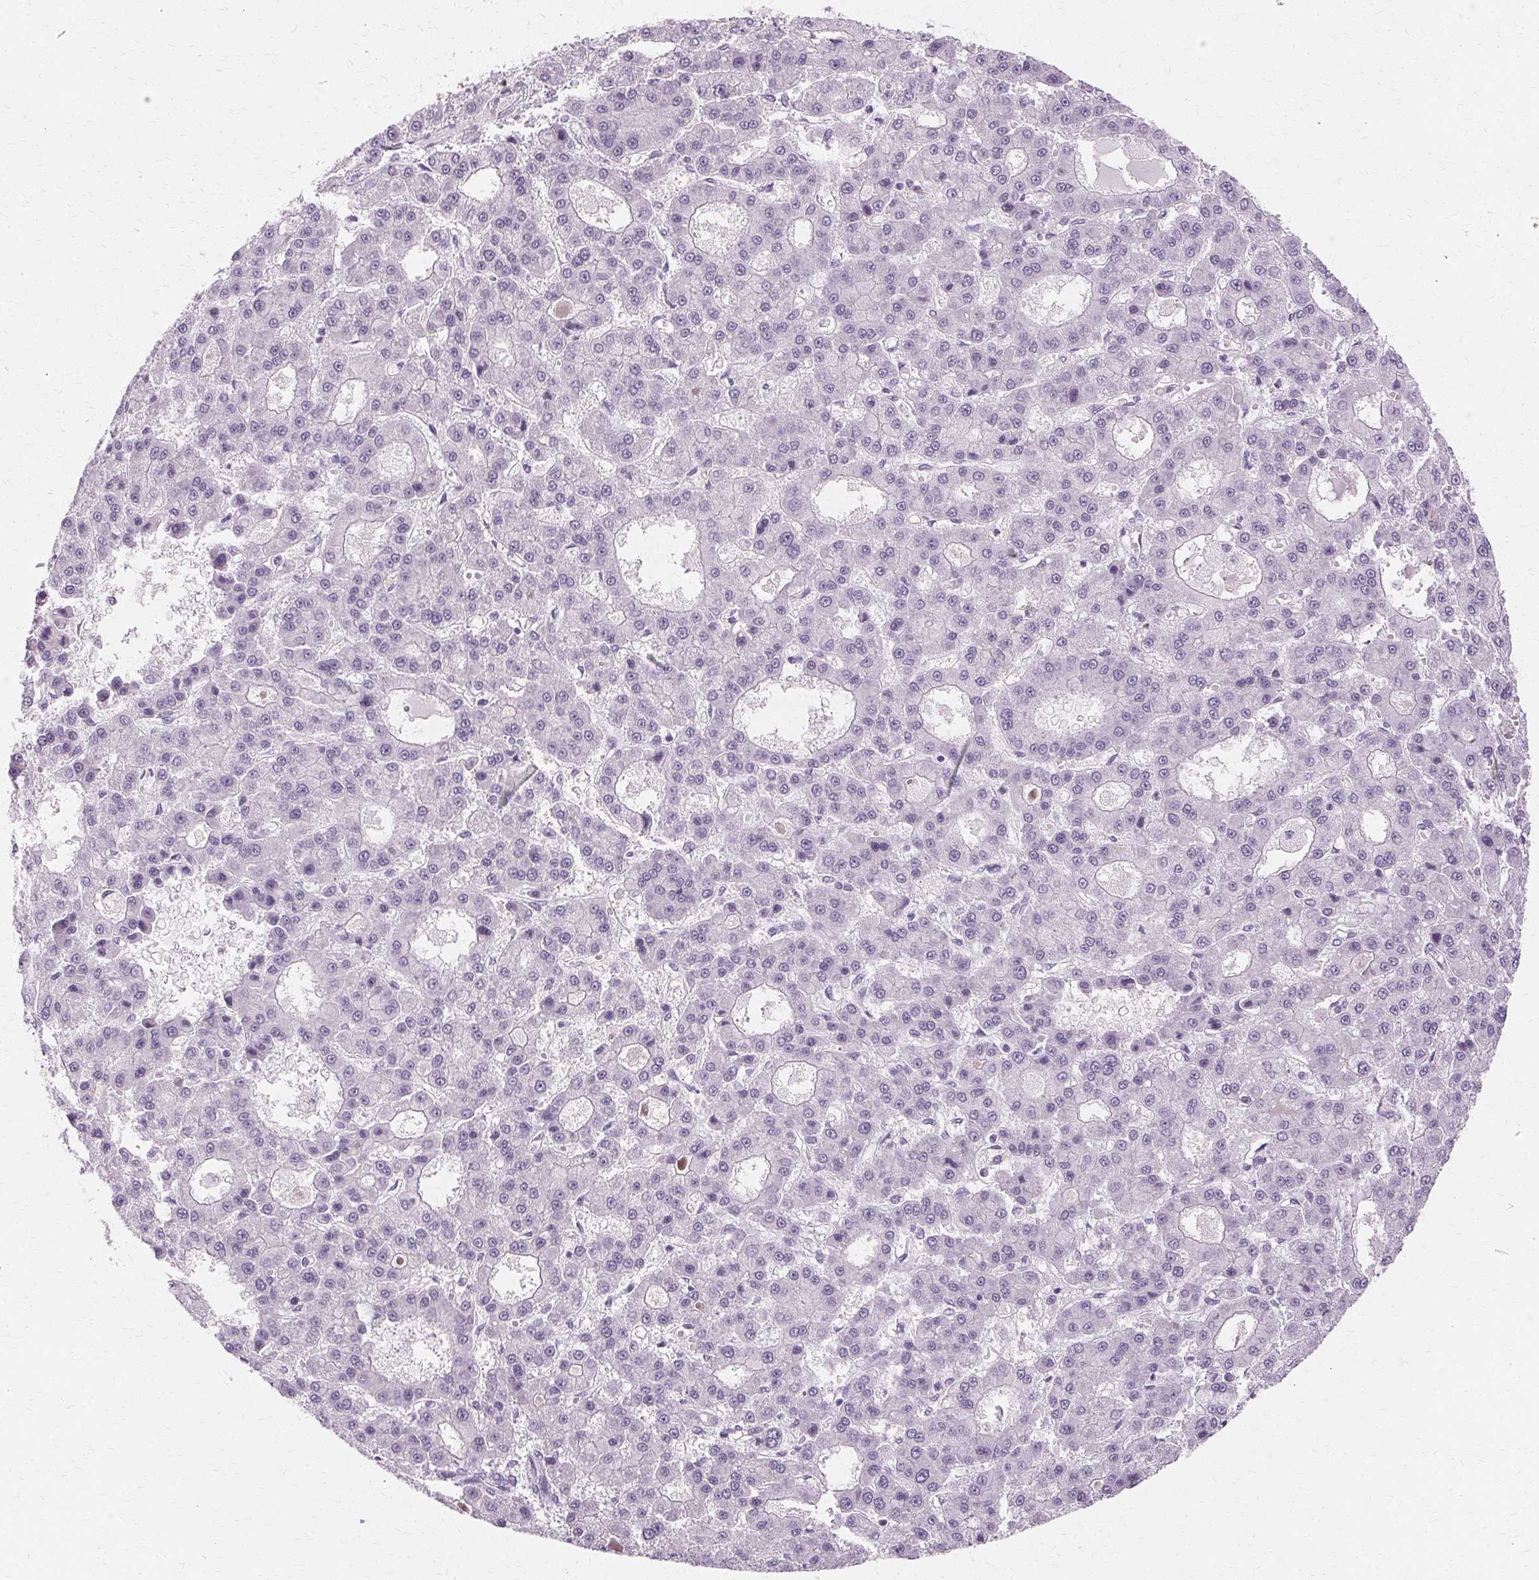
{"staining": {"intensity": "negative", "quantity": "none", "location": "none"}, "tissue": "liver cancer", "cell_type": "Tumor cells", "image_type": "cancer", "snomed": [{"axis": "morphology", "description": "Carcinoma, Hepatocellular, NOS"}, {"axis": "topography", "description": "Liver"}], "caption": "A histopathology image of human hepatocellular carcinoma (liver) is negative for staining in tumor cells.", "gene": "KRT6C", "patient": {"sex": "male", "age": 70}}